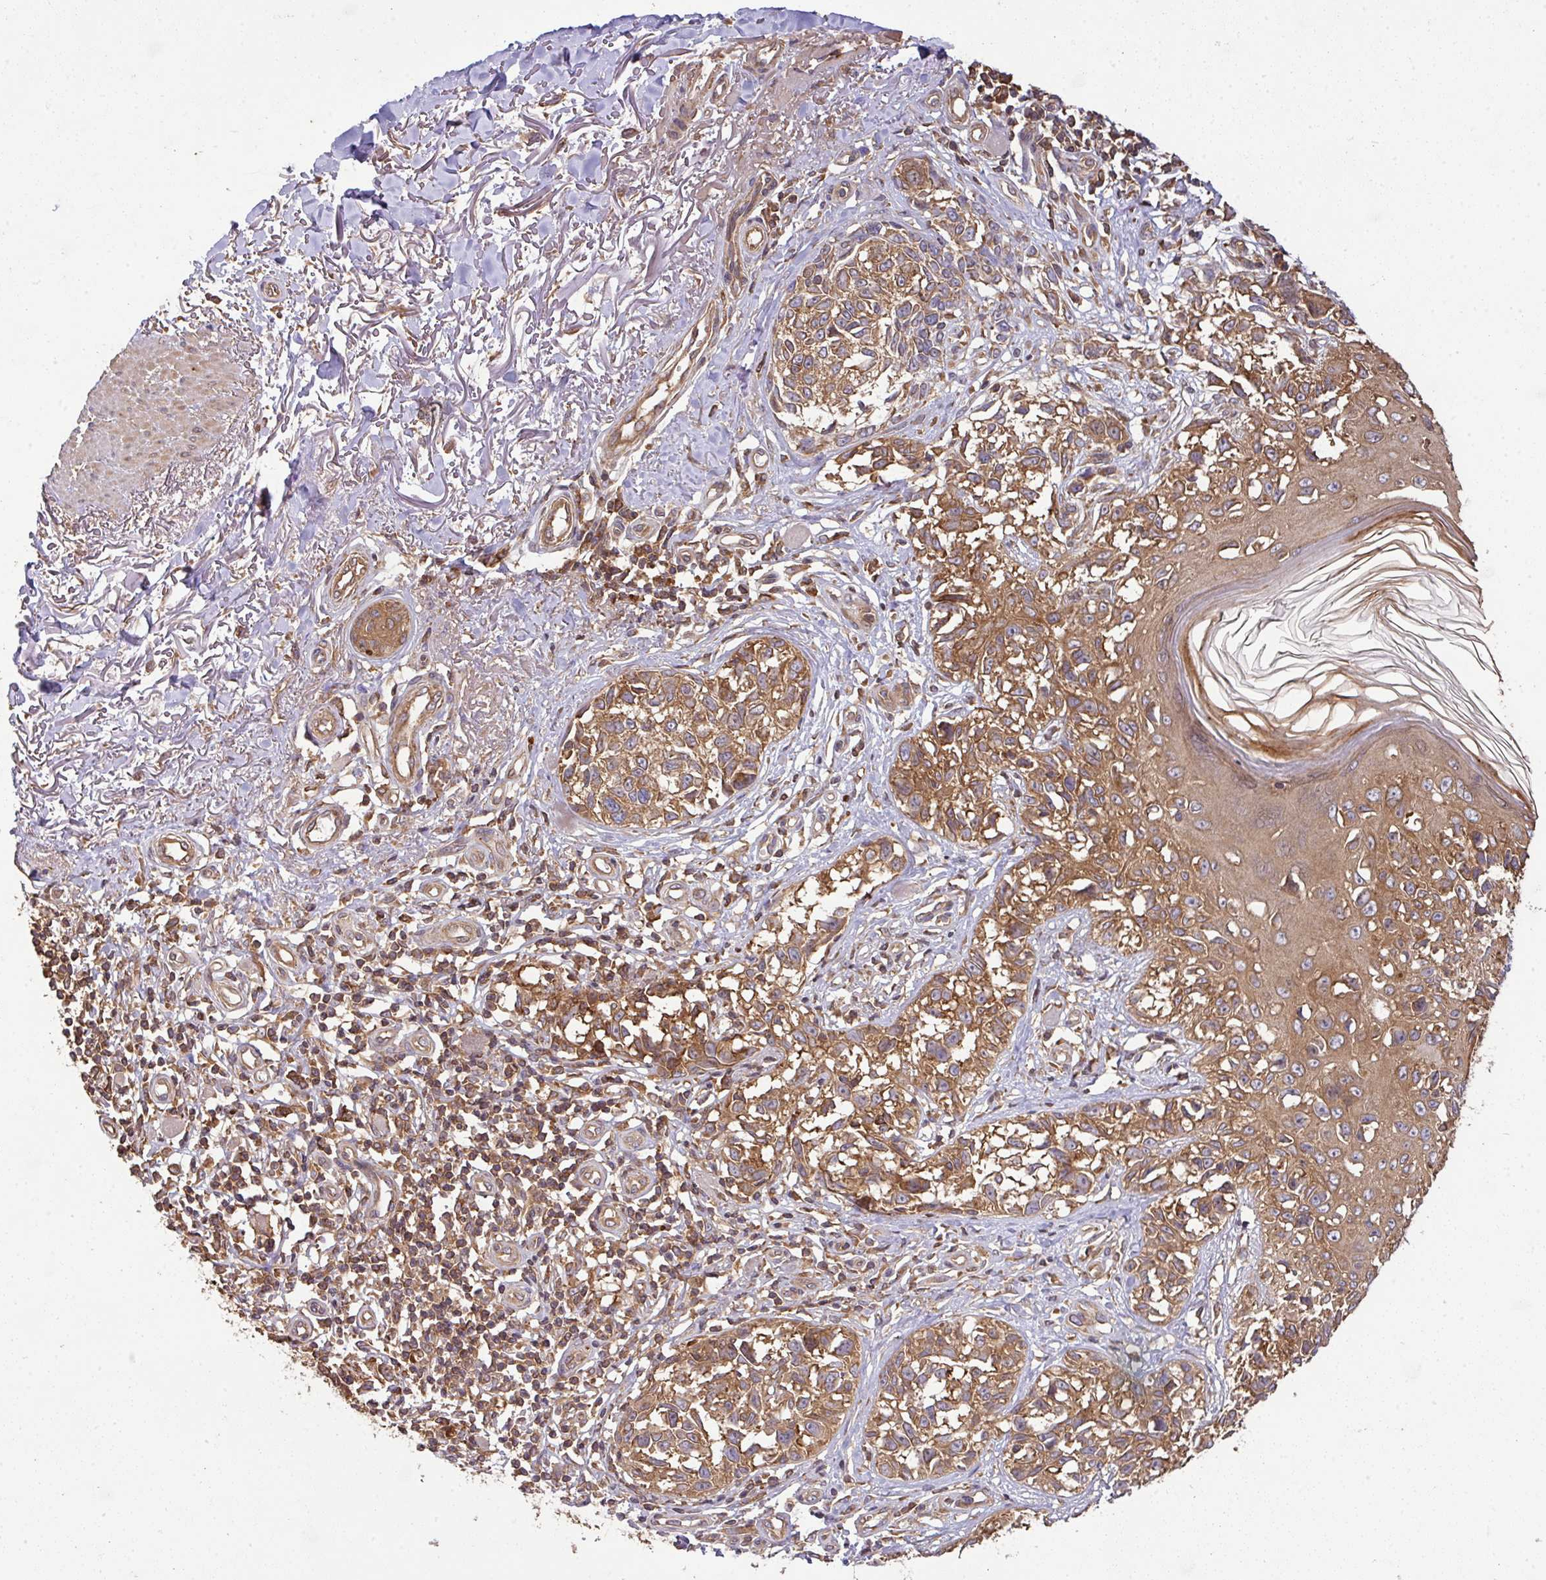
{"staining": {"intensity": "strong", "quantity": ">75%", "location": "cytoplasmic/membranous"}, "tissue": "melanoma", "cell_type": "Tumor cells", "image_type": "cancer", "snomed": [{"axis": "morphology", "description": "Malignant melanoma, NOS"}, {"axis": "topography", "description": "Skin"}], "caption": "A micrograph showing strong cytoplasmic/membranous staining in approximately >75% of tumor cells in malignant melanoma, as visualized by brown immunohistochemical staining.", "gene": "GSPT1", "patient": {"sex": "male", "age": 73}}